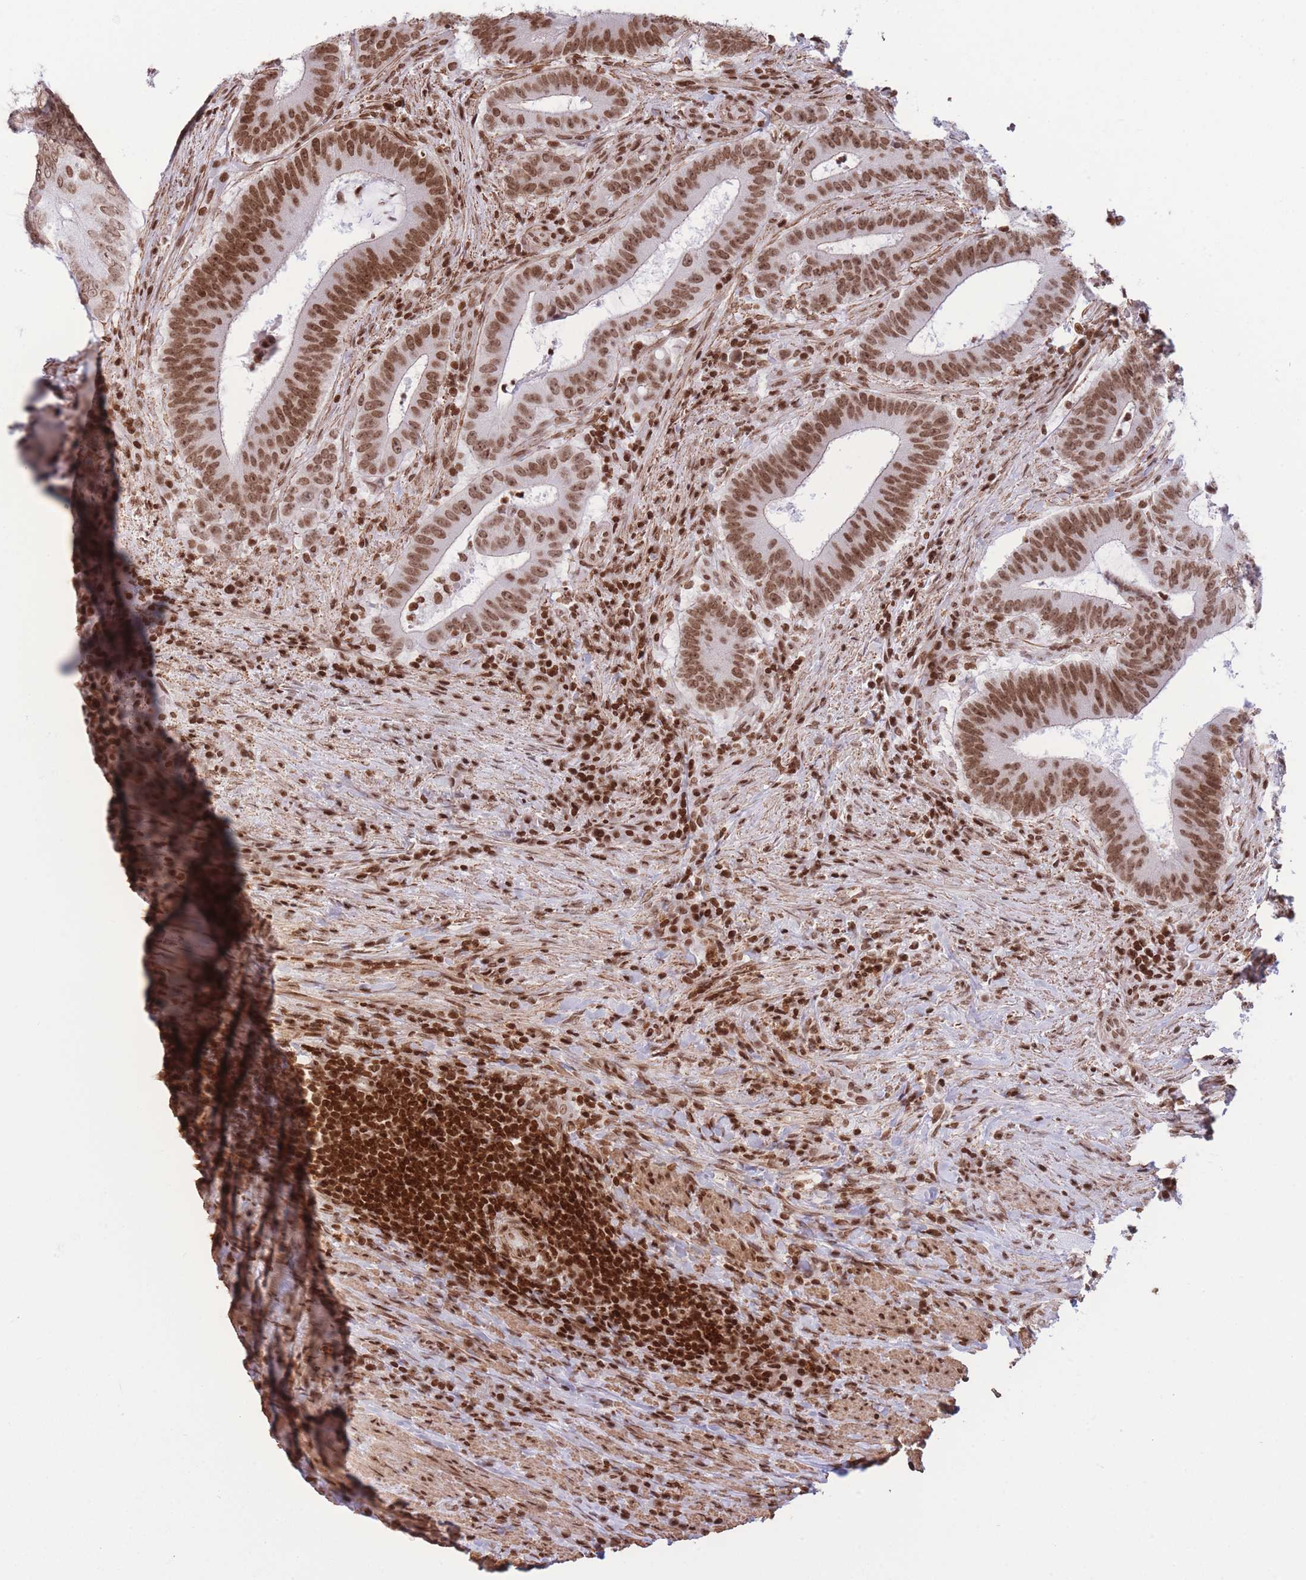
{"staining": {"intensity": "strong", "quantity": ">75%", "location": "nuclear"}, "tissue": "colorectal cancer", "cell_type": "Tumor cells", "image_type": "cancer", "snomed": [{"axis": "morphology", "description": "Adenocarcinoma, NOS"}, {"axis": "topography", "description": "Colon"}], "caption": "A brown stain labels strong nuclear expression of a protein in human adenocarcinoma (colorectal) tumor cells.", "gene": "H2BC11", "patient": {"sex": "female", "age": 43}}